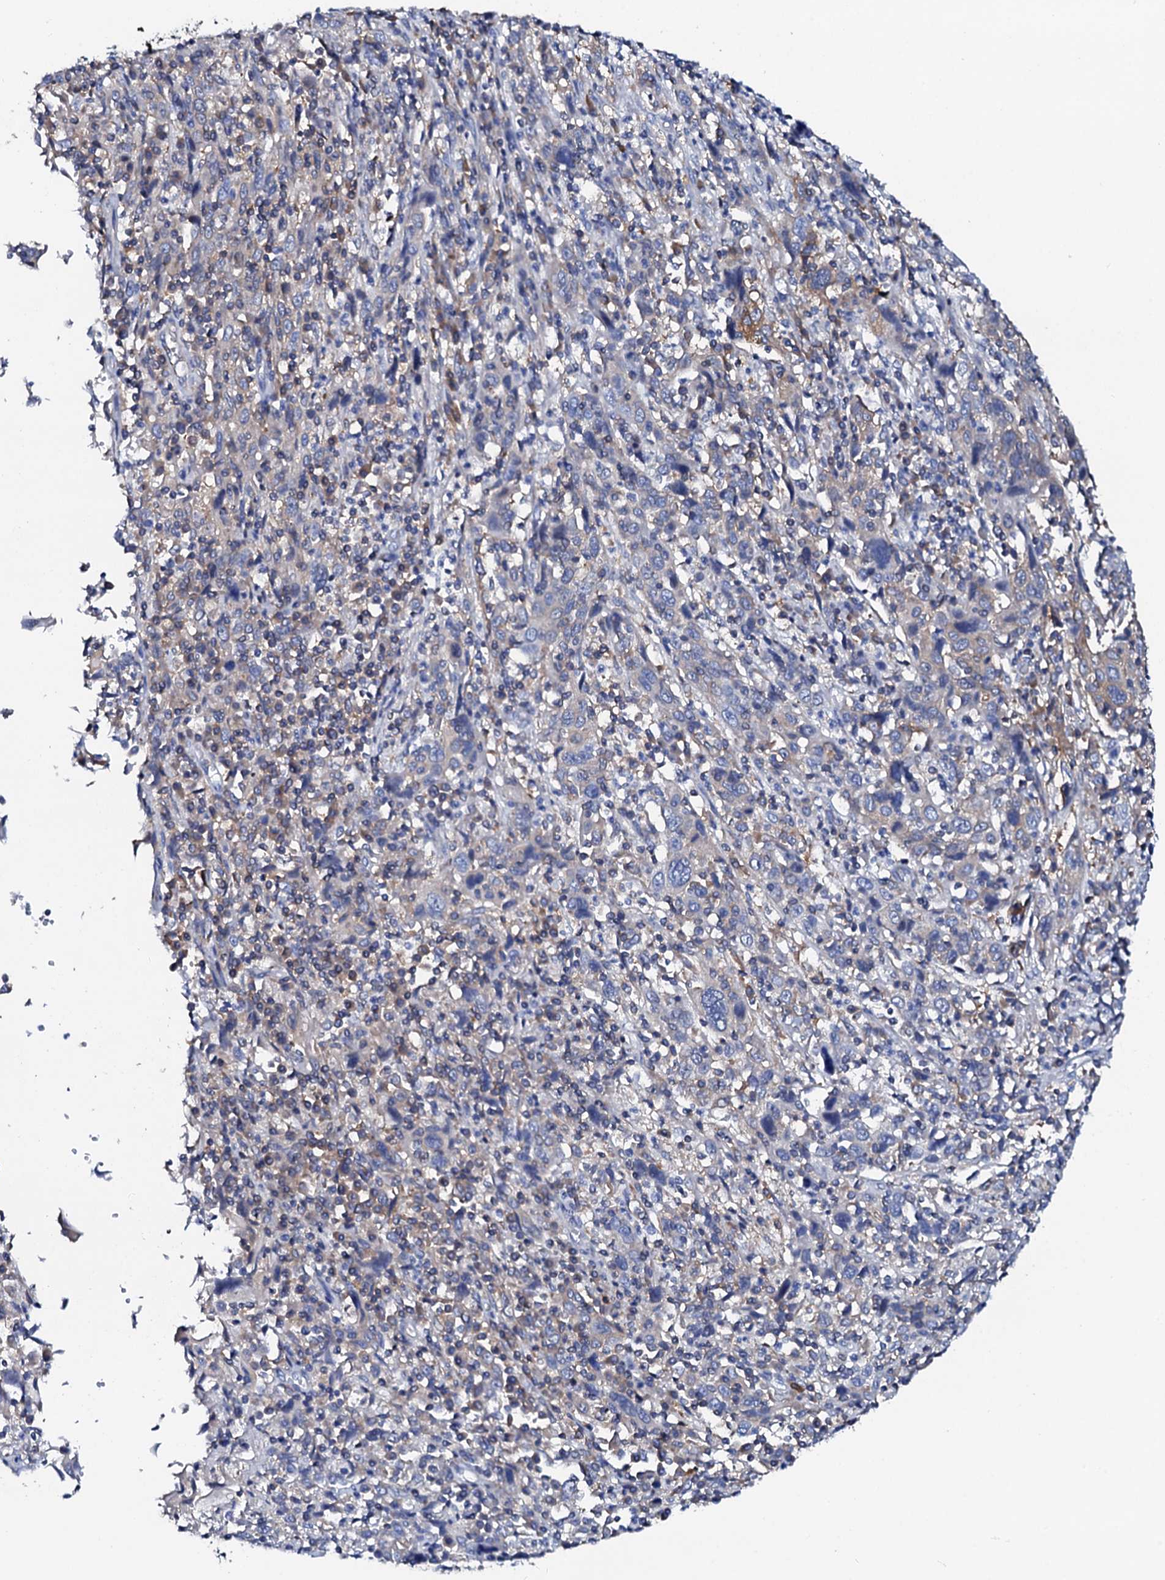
{"staining": {"intensity": "weak", "quantity": "25%-75%", "location": "cytoplasmic/membranous"}, "tissue": "cervical cancer", "cell_type": "Tumor cells", "image_type": "cancer", "snomed": [{"axis": "morphology", "description": "Squamous cell carcinoma, NOS"}, {"axis": "topography", "description": "Cervix"}], "caption": "Weak cytoplasmic/membranous protein staining is seen in about 25%-75% of tumor cells in cervical cancer (squamous cell carcinoma).", "gene": "GLB1L3", "patient": {"sex": "female", "age": 46}}